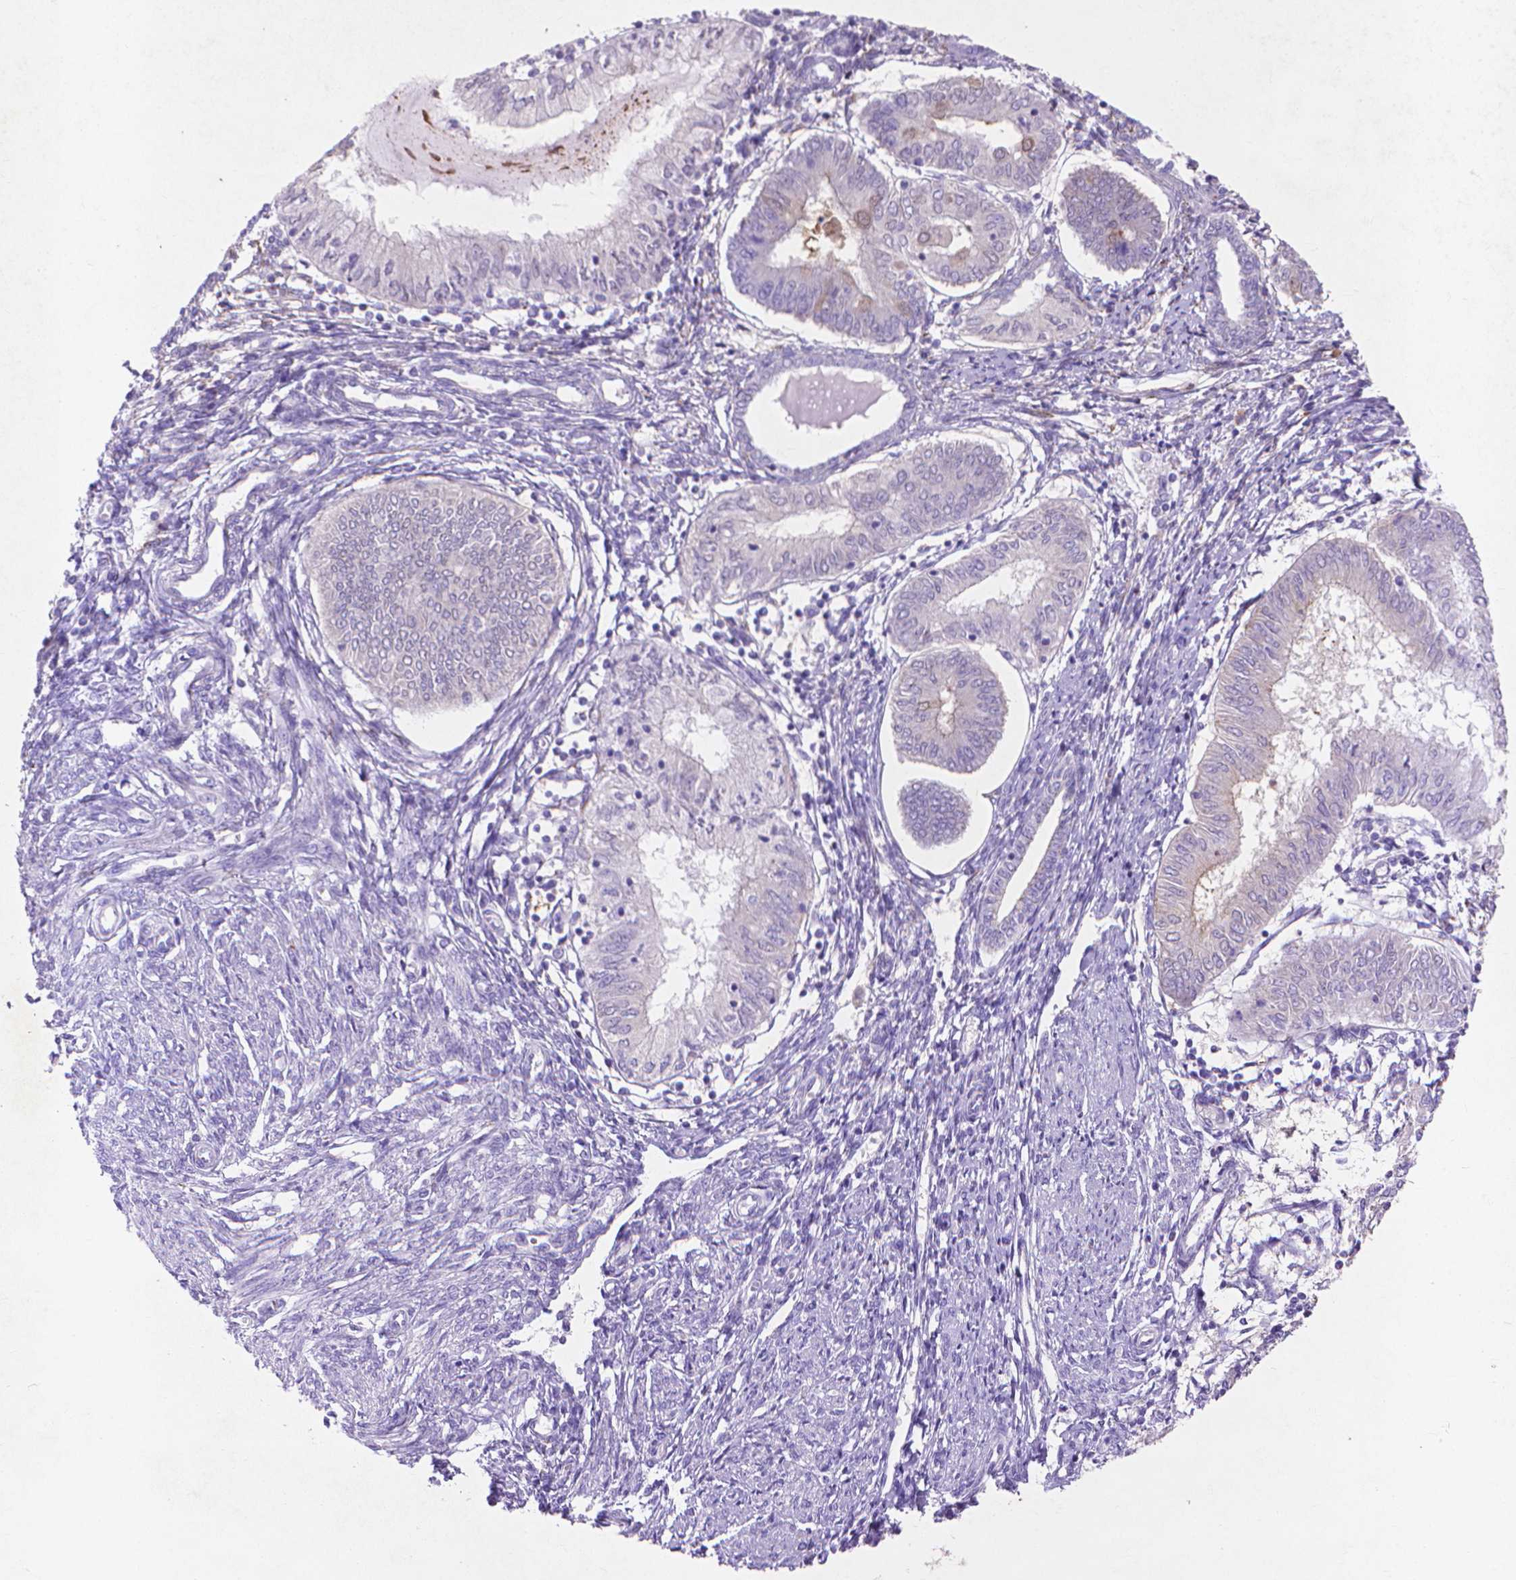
{"staining": {"intensity": "negative", "quantity": "none", "location": "none"}, "tissue": "endometrial cancer", "cell_type": "Tumor cells", "image_type": "cancer", "snomed": [{"axis": "morphology", "description": "Adenocarcinoma, NOS"}, {"axis": "topography", "description": "Endometrium"}], "caption": "The IHC photomicrograph has no significant positivity in tumor cells of endometrial cancer (adenocarcinoma) tissue.", "gene": "MMP11", "patient": {"sex": "female", "age": 68}}